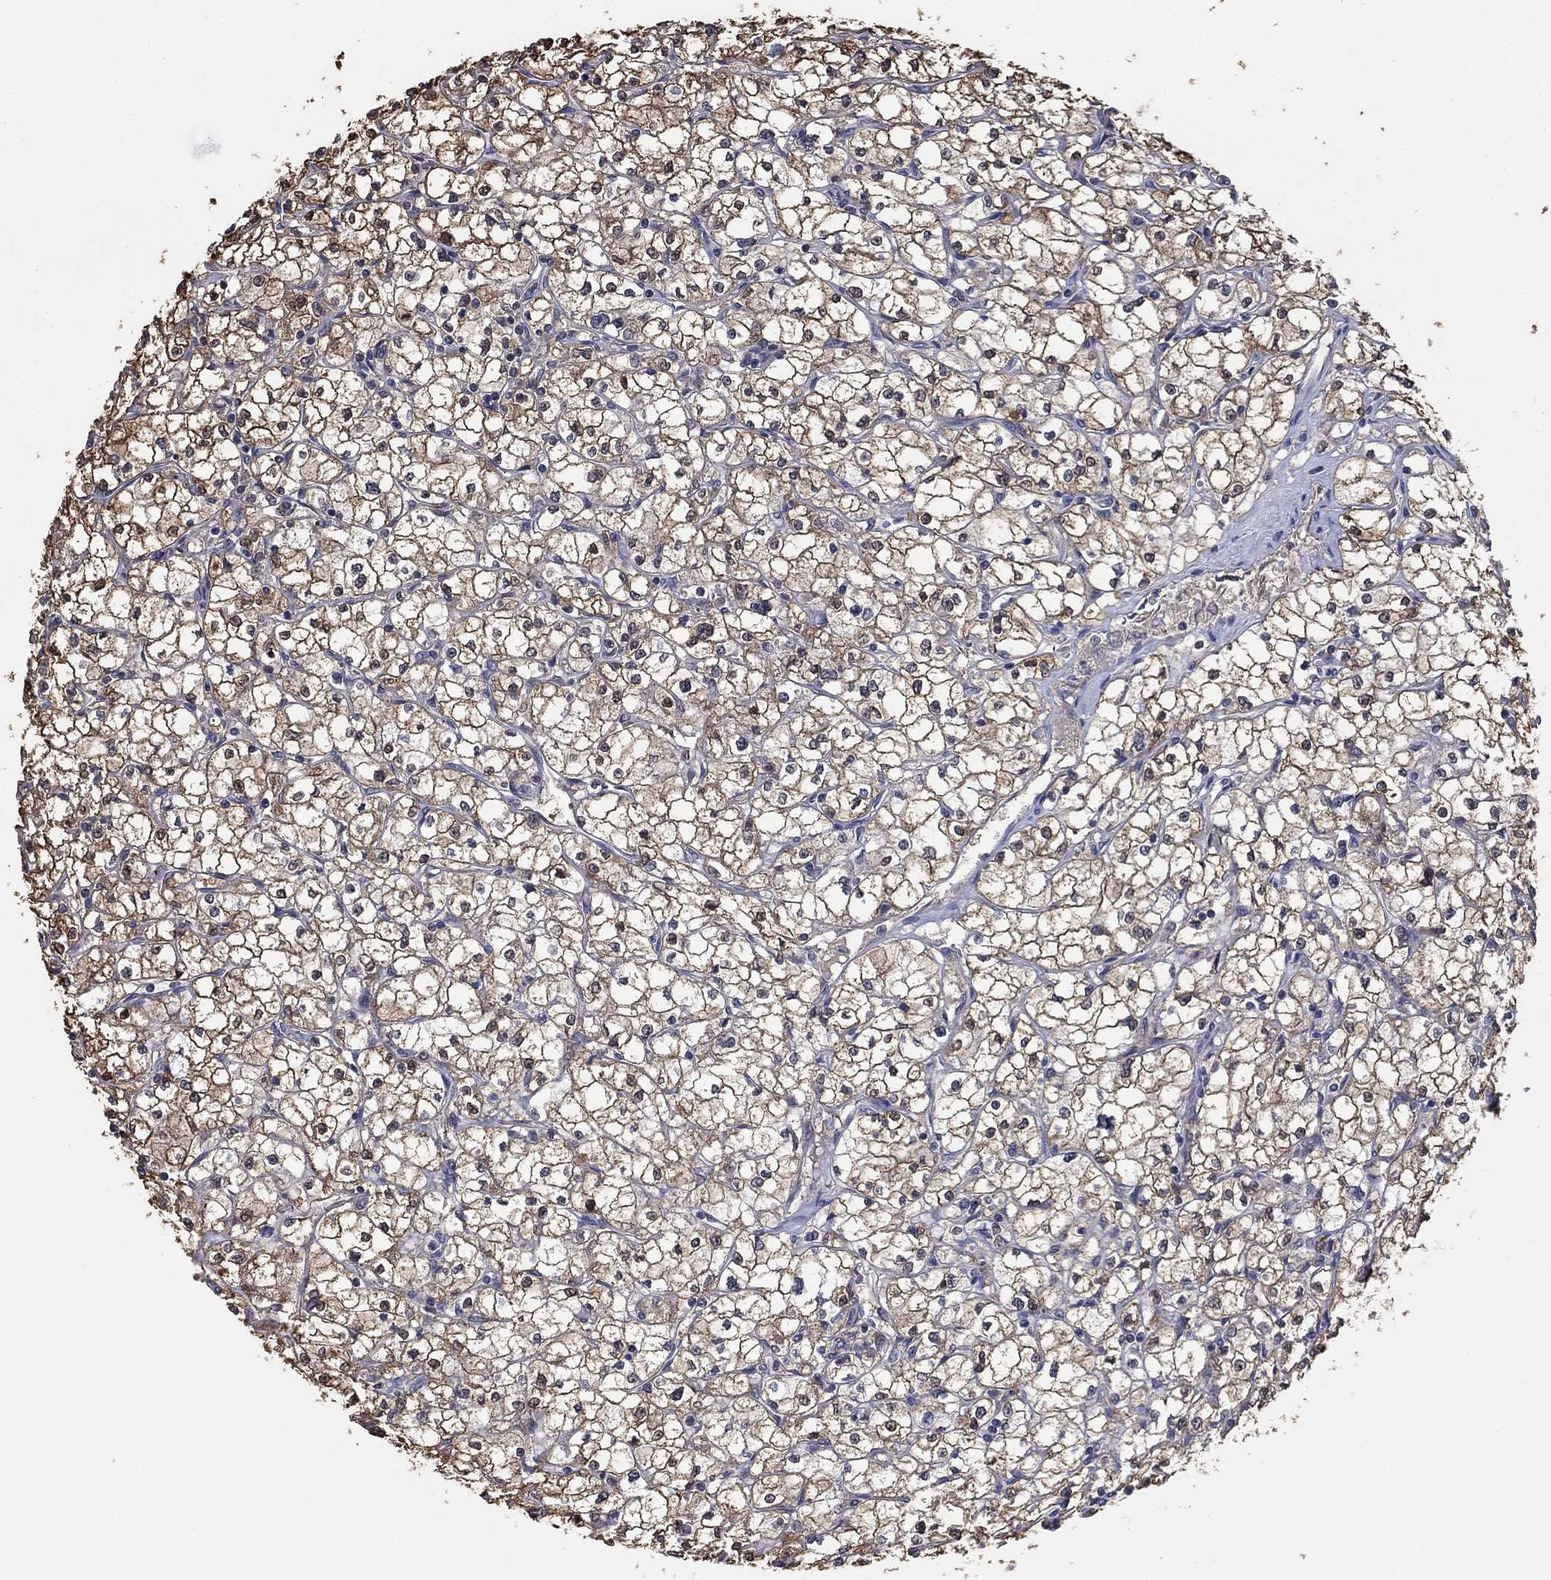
{"staining": {"intensity": "moderate", "quantity": "25%-75%", "location": "cytoplasmic/membranous"}, "tissue": "renal cancer", "cell_type": "Tumor cells", "image_type": "cancer", "snomed": [{"axis": "morphology", "description": "Adenocarcinoma, NOS"}, {"axis": "topography", "description": "Kidney"}], "caption": "The micrograph exhibits staining of renal cancer, revealing moderate cytoplasmic/membranous protein staining (brown color) within tumor cells.", "gene": "RNF114", "patient": {"sex": "male", "age": 67}}